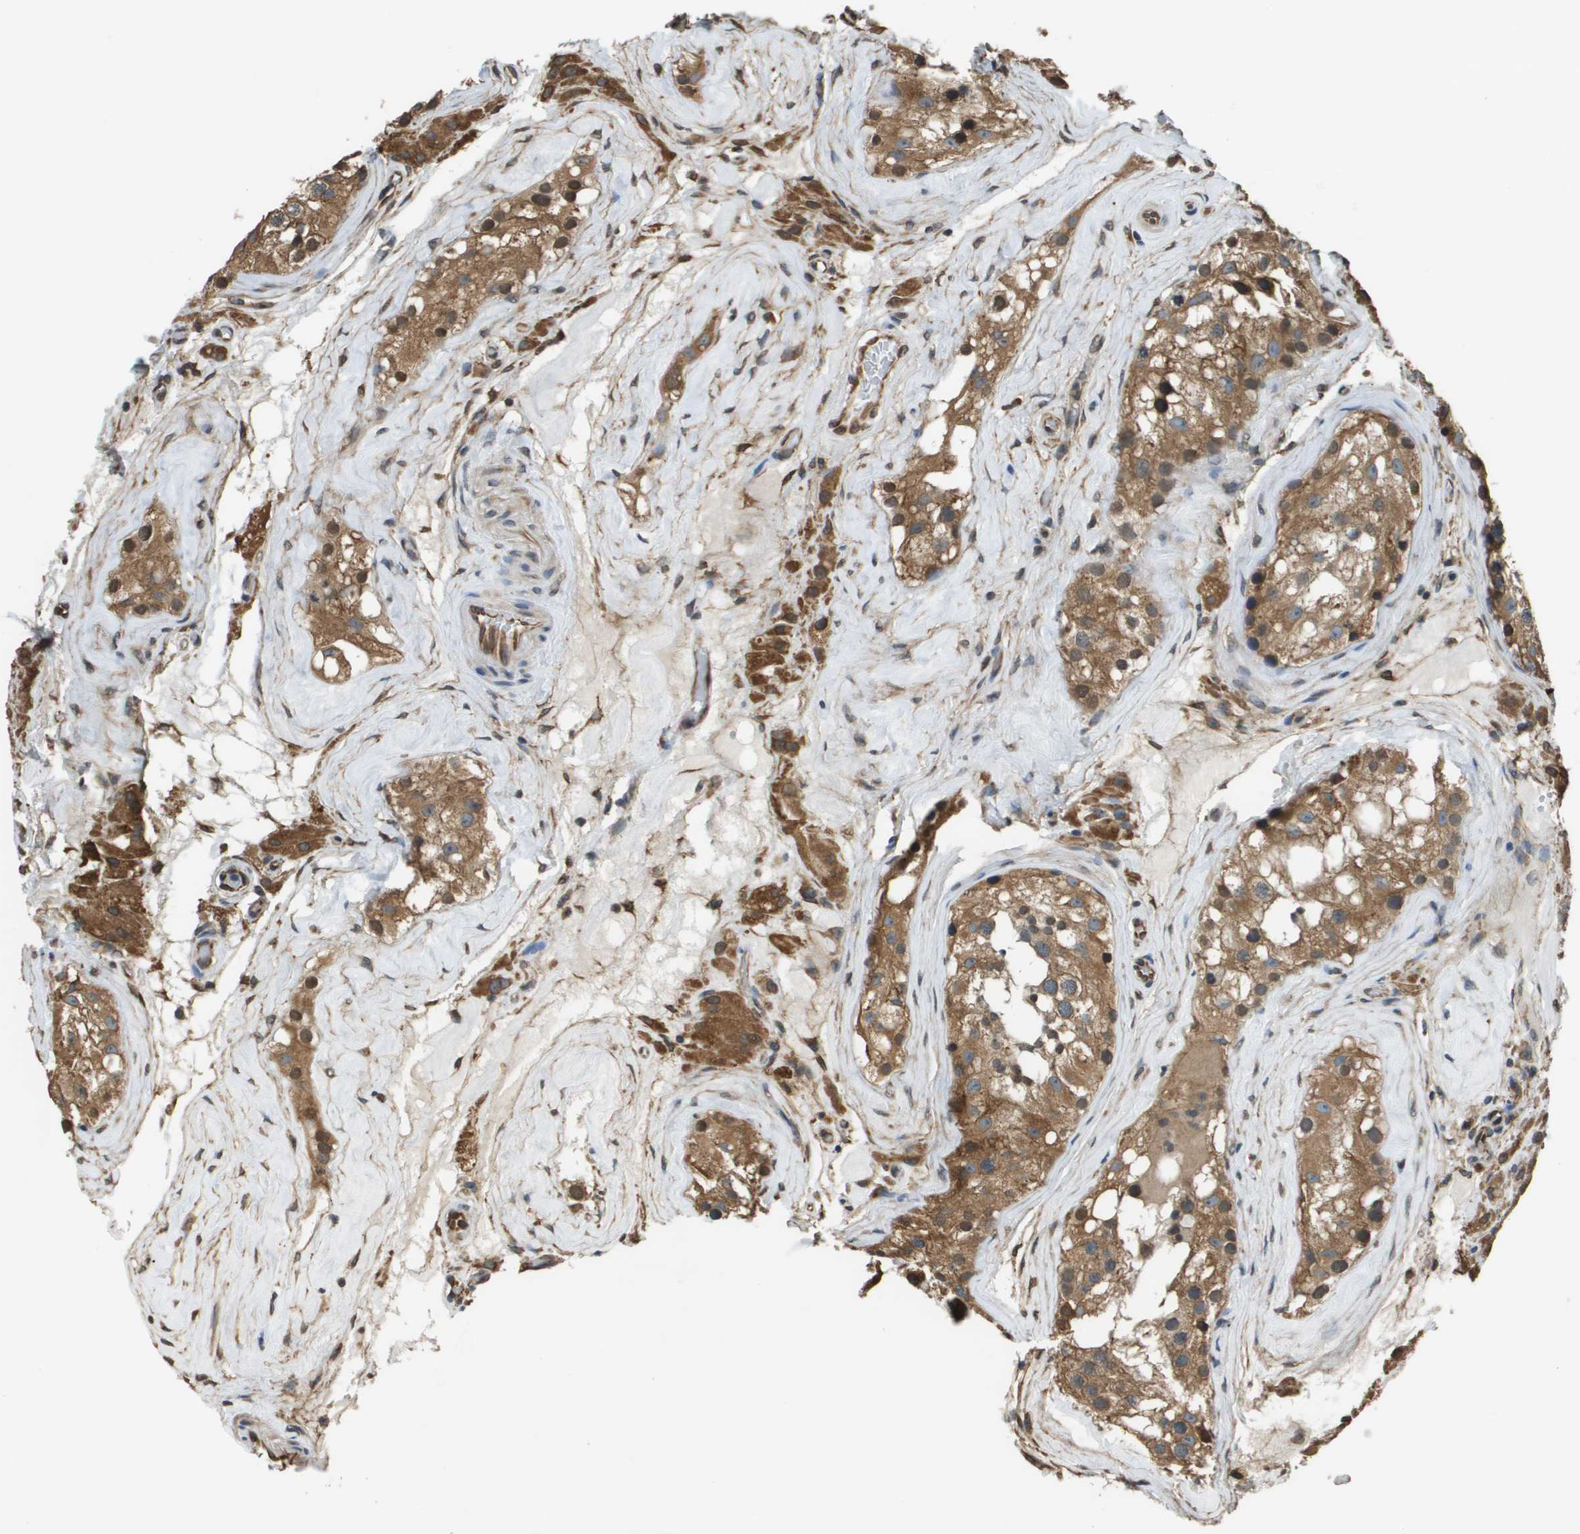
{"staining": {"intensity": "moderate", "quantity": ">75%", "location": "cytoplasmic/membranous"}, "tissue": "testis", "cell_type": "Cells in seminiferous ducts", "image_type": "normal", "snomed": [{"axis": "morphology", "description": "Normal tissue, NOS"}, {"axis": "morphology", "description": "Seminoma, NOS"}, {"axis": "topography", "description": "Testis"}], "caption": "This is a micrograph of immunohistochemistry staining of benign testis, which shows moderate expression in the cytoplasmic/membranous of cells in seminiferous ducts.", "gene": "SEC62", "patient": {"sex": "male", "age": 71}}